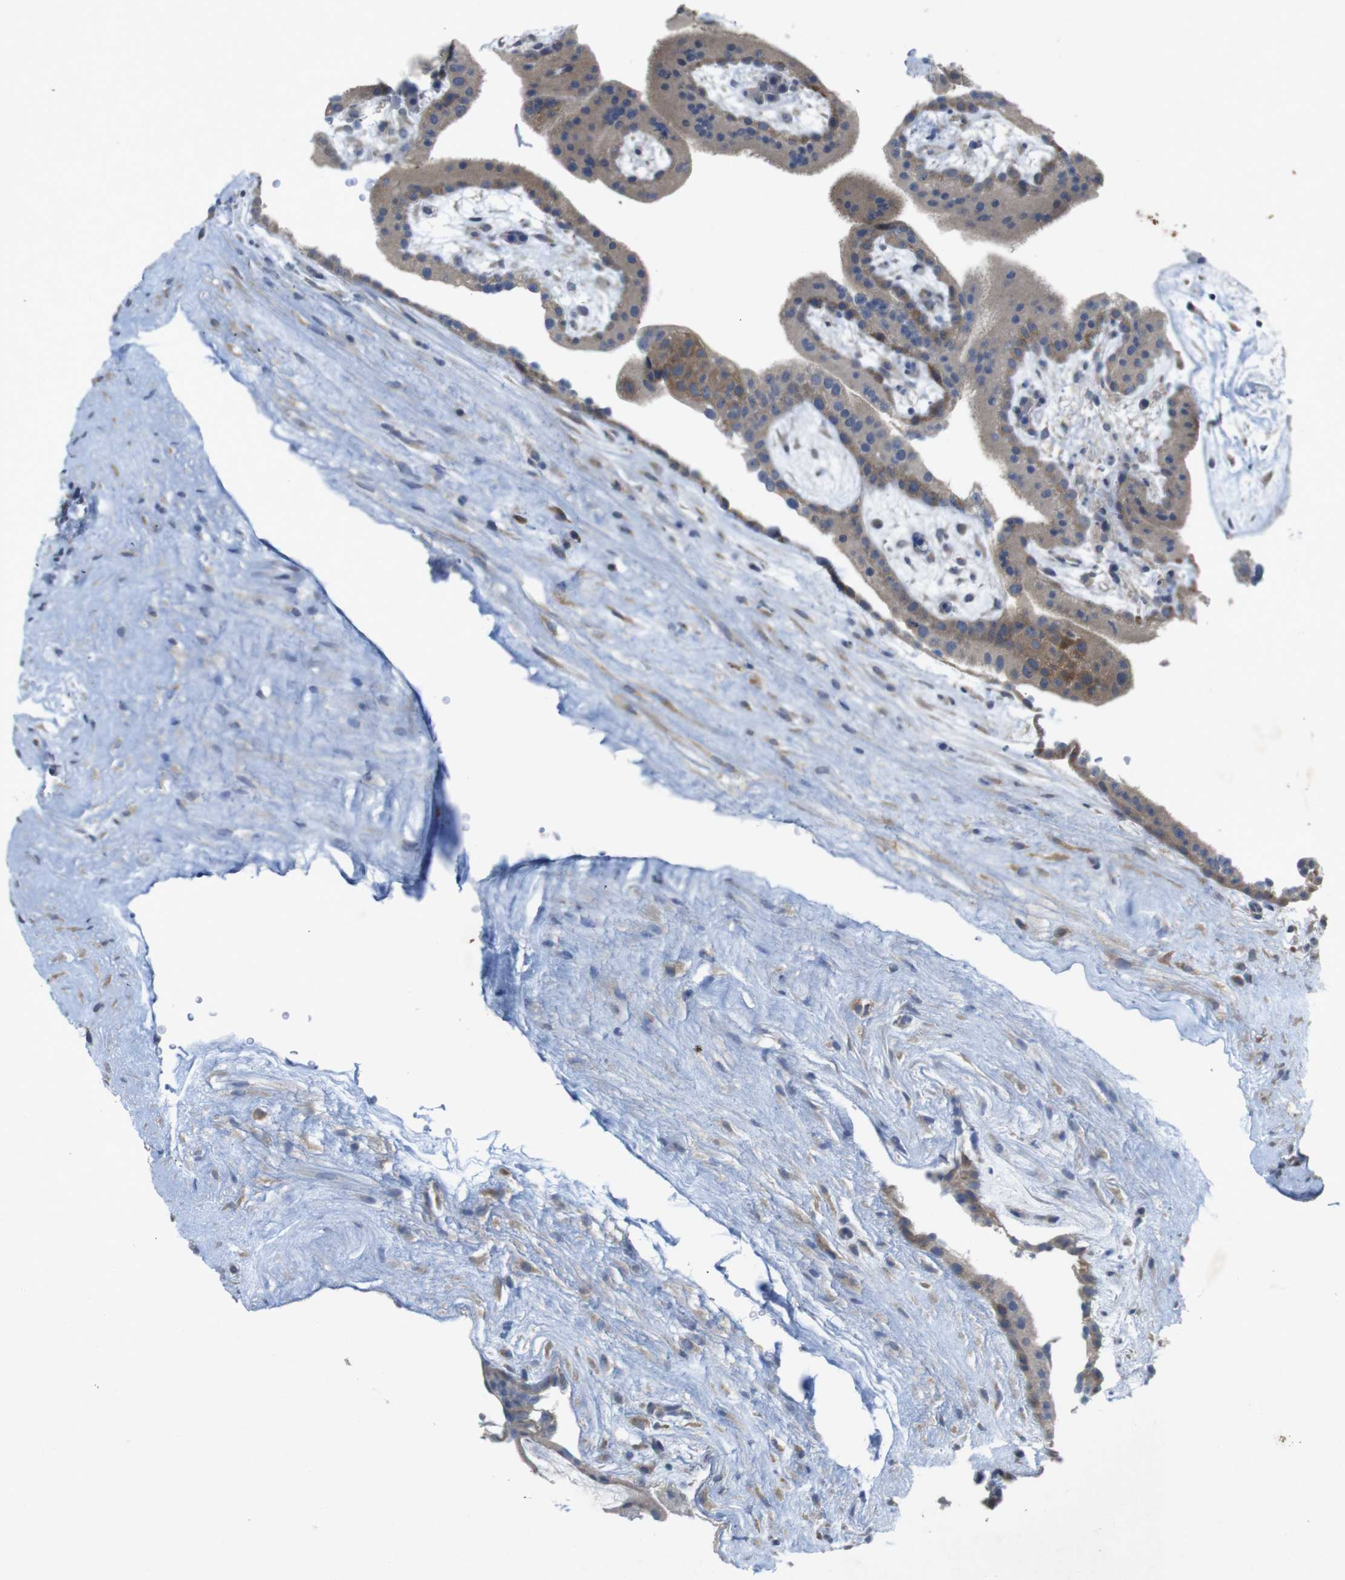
{"staining": {"intensity": "moderate", "quantity": "25%-75%", "location": "cytoplasmic/membranous"}, "tissue": "placenta", "cell_type": "Trophoblastic cells", "image_type": "normal", "snomed": [{"axis": "morphology", "description": "Normal tissue, NOS"}, {"axis": "topography", "description": "Placenta"}], "caption": "Brown immunohistochemical staining in unremarkable human placenta demonstrates moderate cytoplasmic/membranous staining in about 25%-75% of trophoblastic cells.", "gene": "BCAR3", "patient": {"sex": "female", "age": 19}}